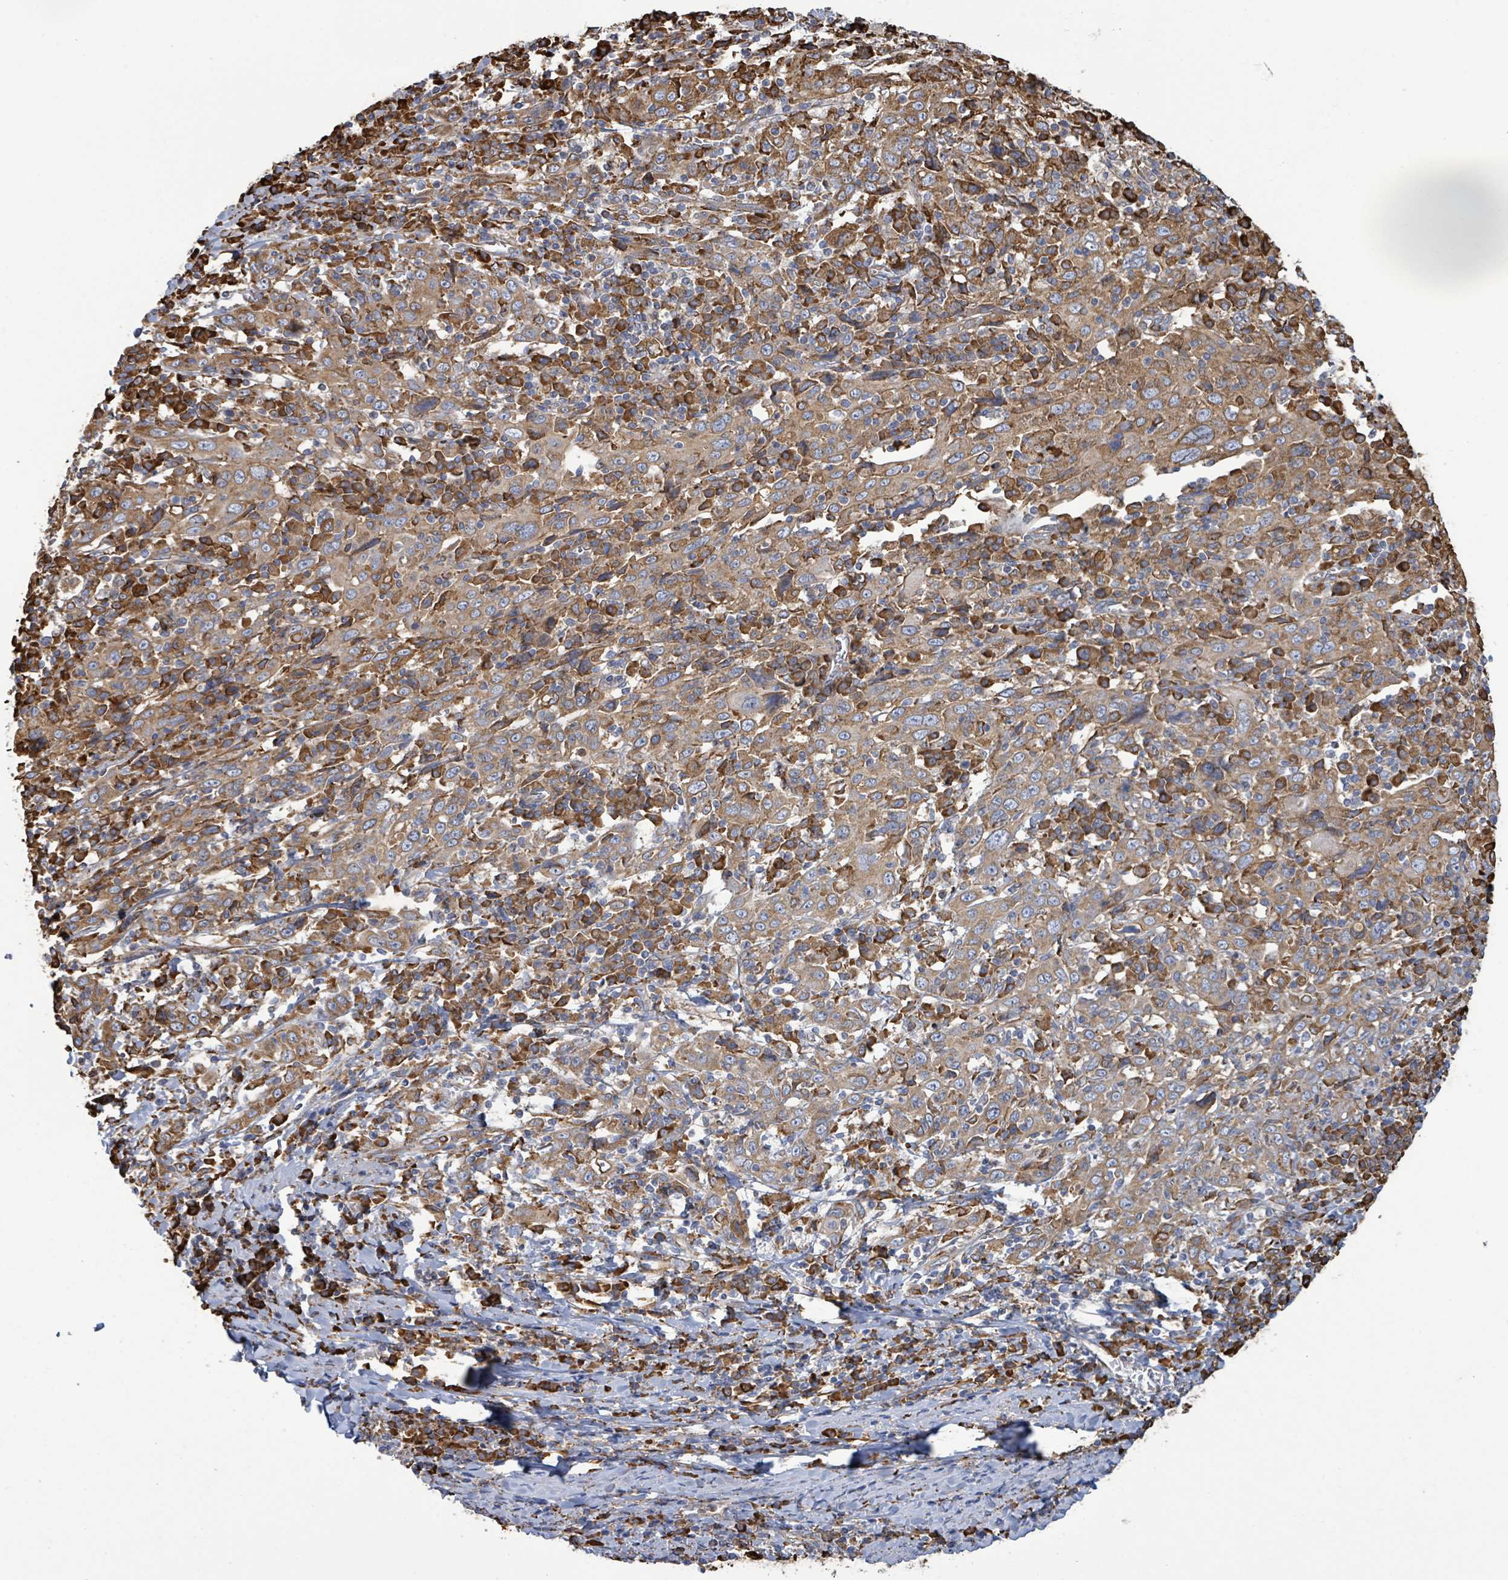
{"staining": {"intensity": "moderate", "quantity": ">75%", "location": "cytoplasmic/membranous"}, "tissue": "cervical cancer", "cell_type": "Tumor cells", "image_type": "cancer", "snomed": [{"axis": "morphology", "description": "Squamous cell carcinoma, NOS"}, {"axis": "topography", "description": "Cervix"}], "caption": "Human cervical cancer stained with a brown dye displays moderate cytoplasmic/membranous positive staining in about >75% of tumor cells.", "gene": "RFPL4A", "patient": {"sex": "female", "age": 46}}